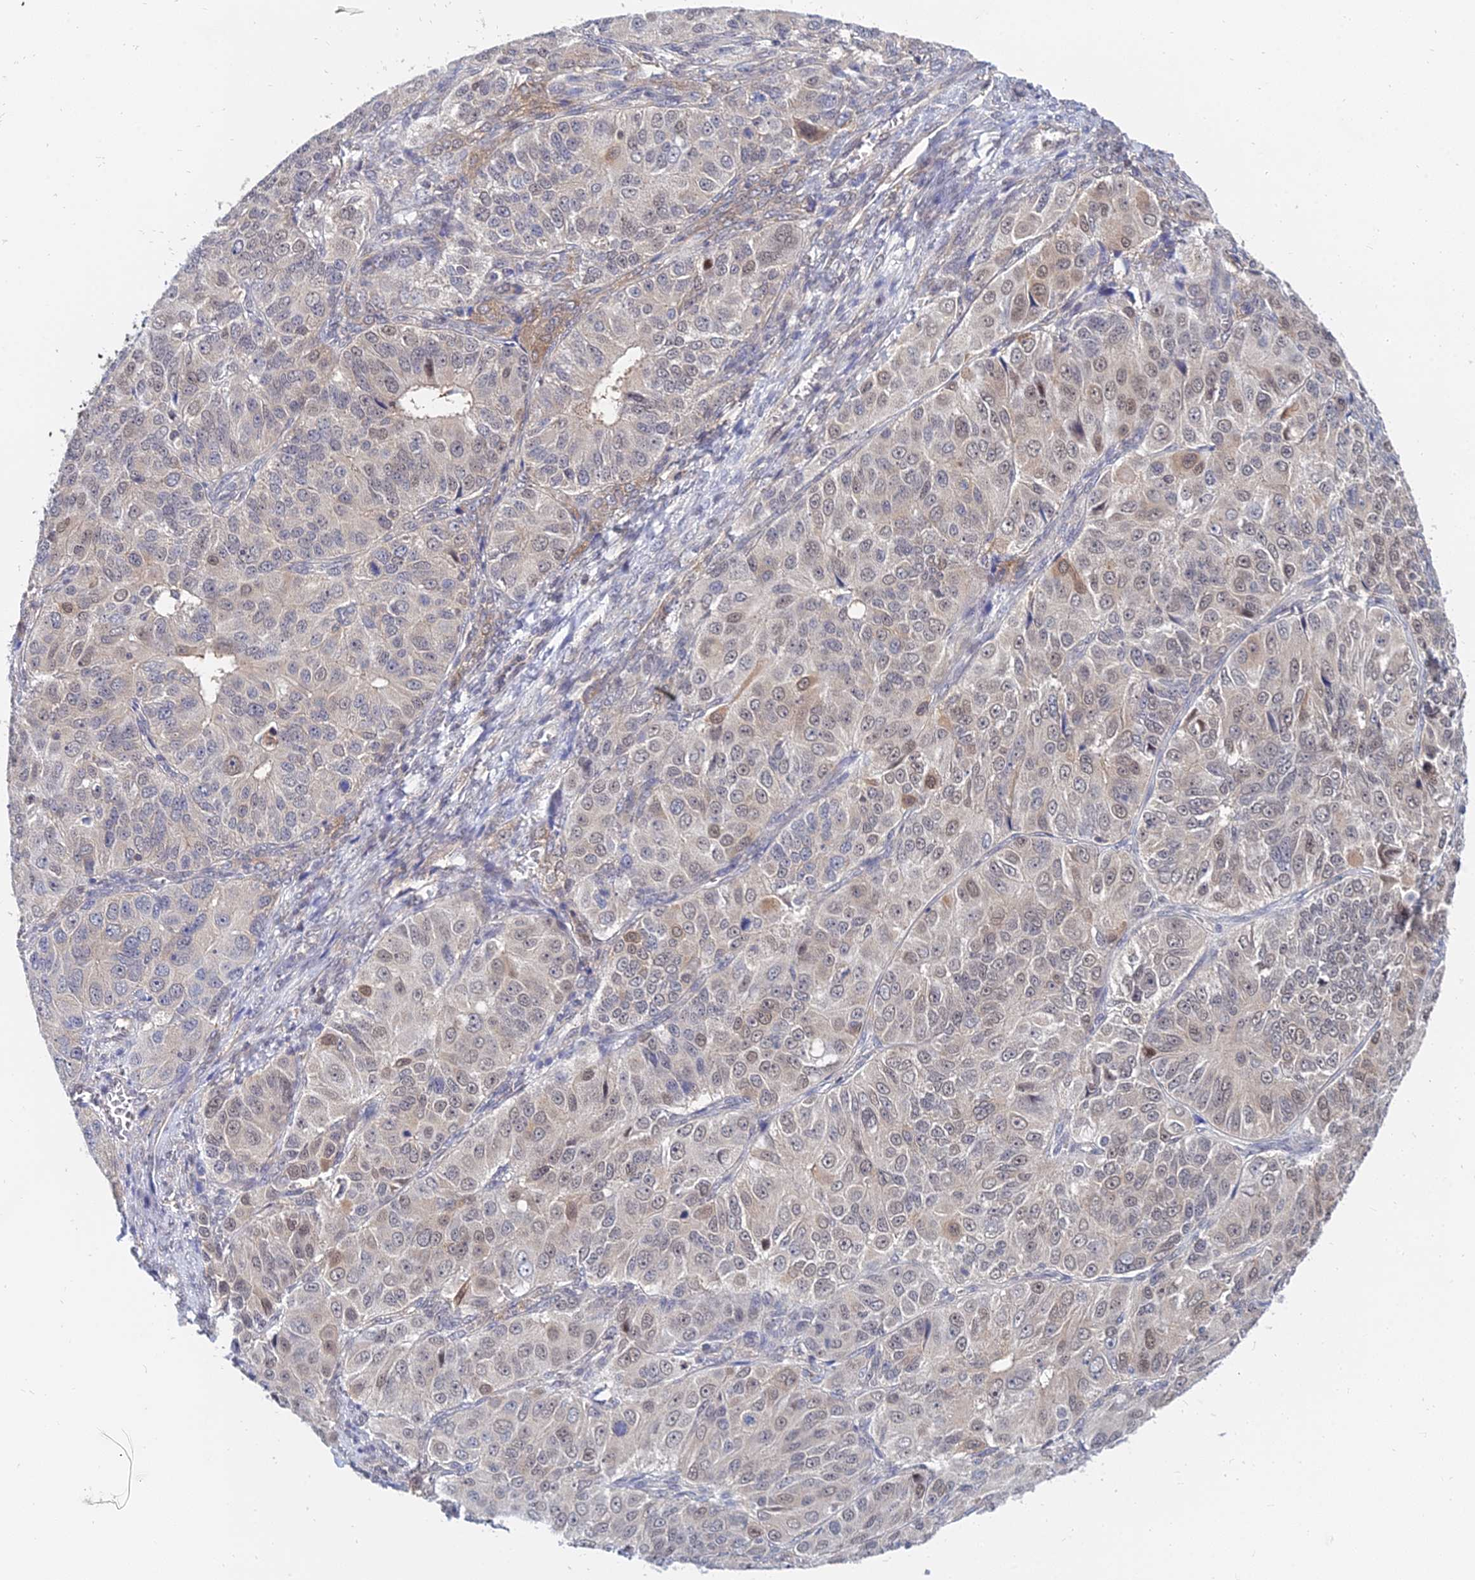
{"staining": {"intensity": "weak", "quantity": "<25%", "location": "nuclear"}, "tissue": "ovarian cancer", "cell_type": "Tumor cells", "image_type": "cancer", "snomed": [{"axis": "morphology", "description": "Carcinoma, endometroid"}, {"axis": "topography", "description": "Ovary"}], "caption": "Immunohistochemical staining of human ovarian endometroid carcinoma demonstrates no significant expression in tumor cells.", "gene": "B3GALT4", "patient": {"sex": "female", "age": 51}}